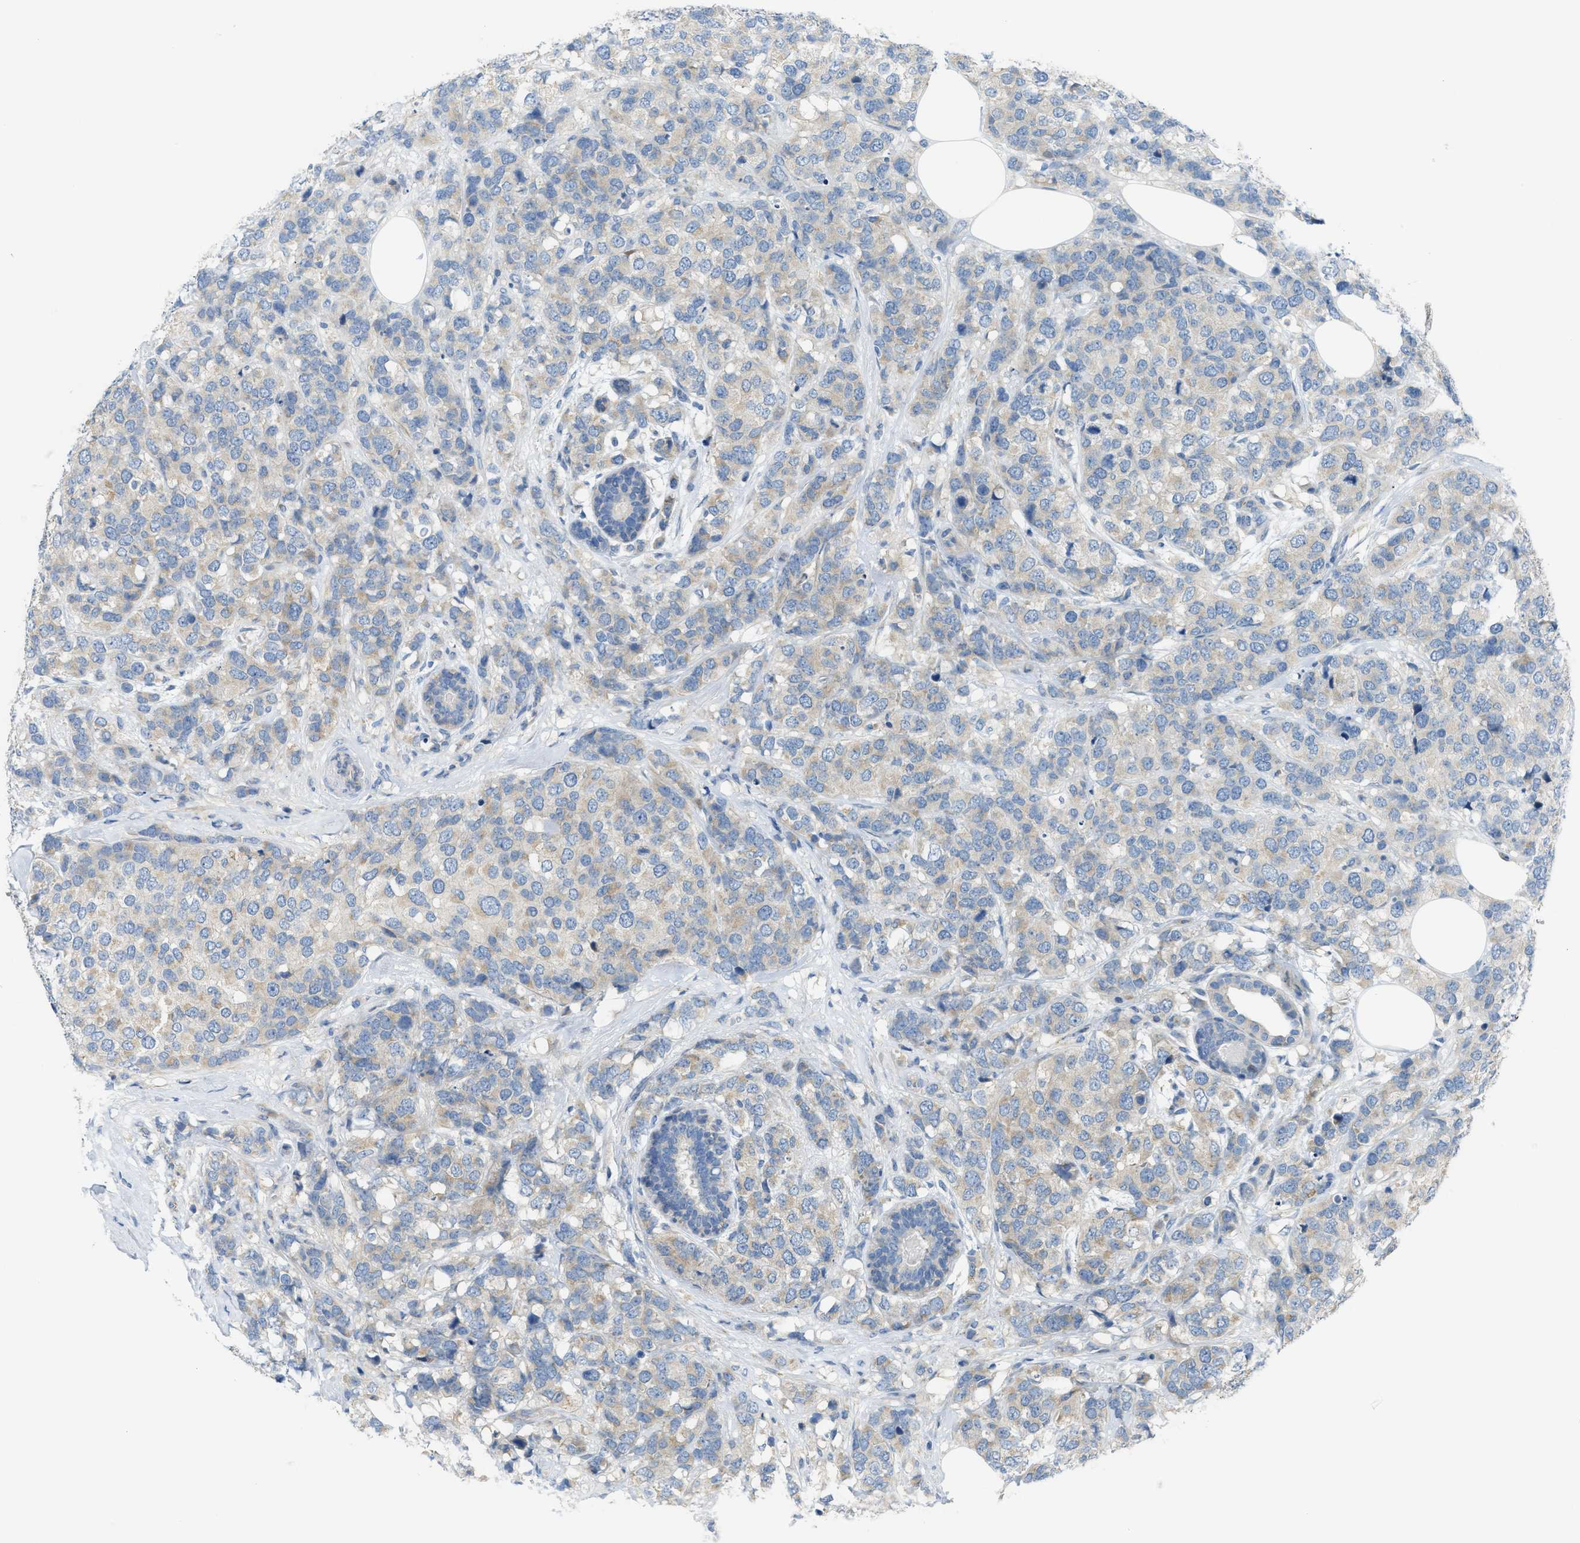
{"staining": {"intensity": "weak", "quantity": "<25%", "location": "cytoplasmic/membranous"}, "tissue": "breast cancer", "cell_type": "Tumor cells", "image_type": "cancer", "snomed": [{"axis": "morphology", "description": "Lobular carcinoma"}, {"axis": "topography", "description": "Breast"}], "caption": "DAB immunohistochemical staining of lobular carcinoma (breast) demonstrates no significant expression in tumor cells.", "gene": "KLHDC10", "patient": {"sex": "female", "age": 59}}